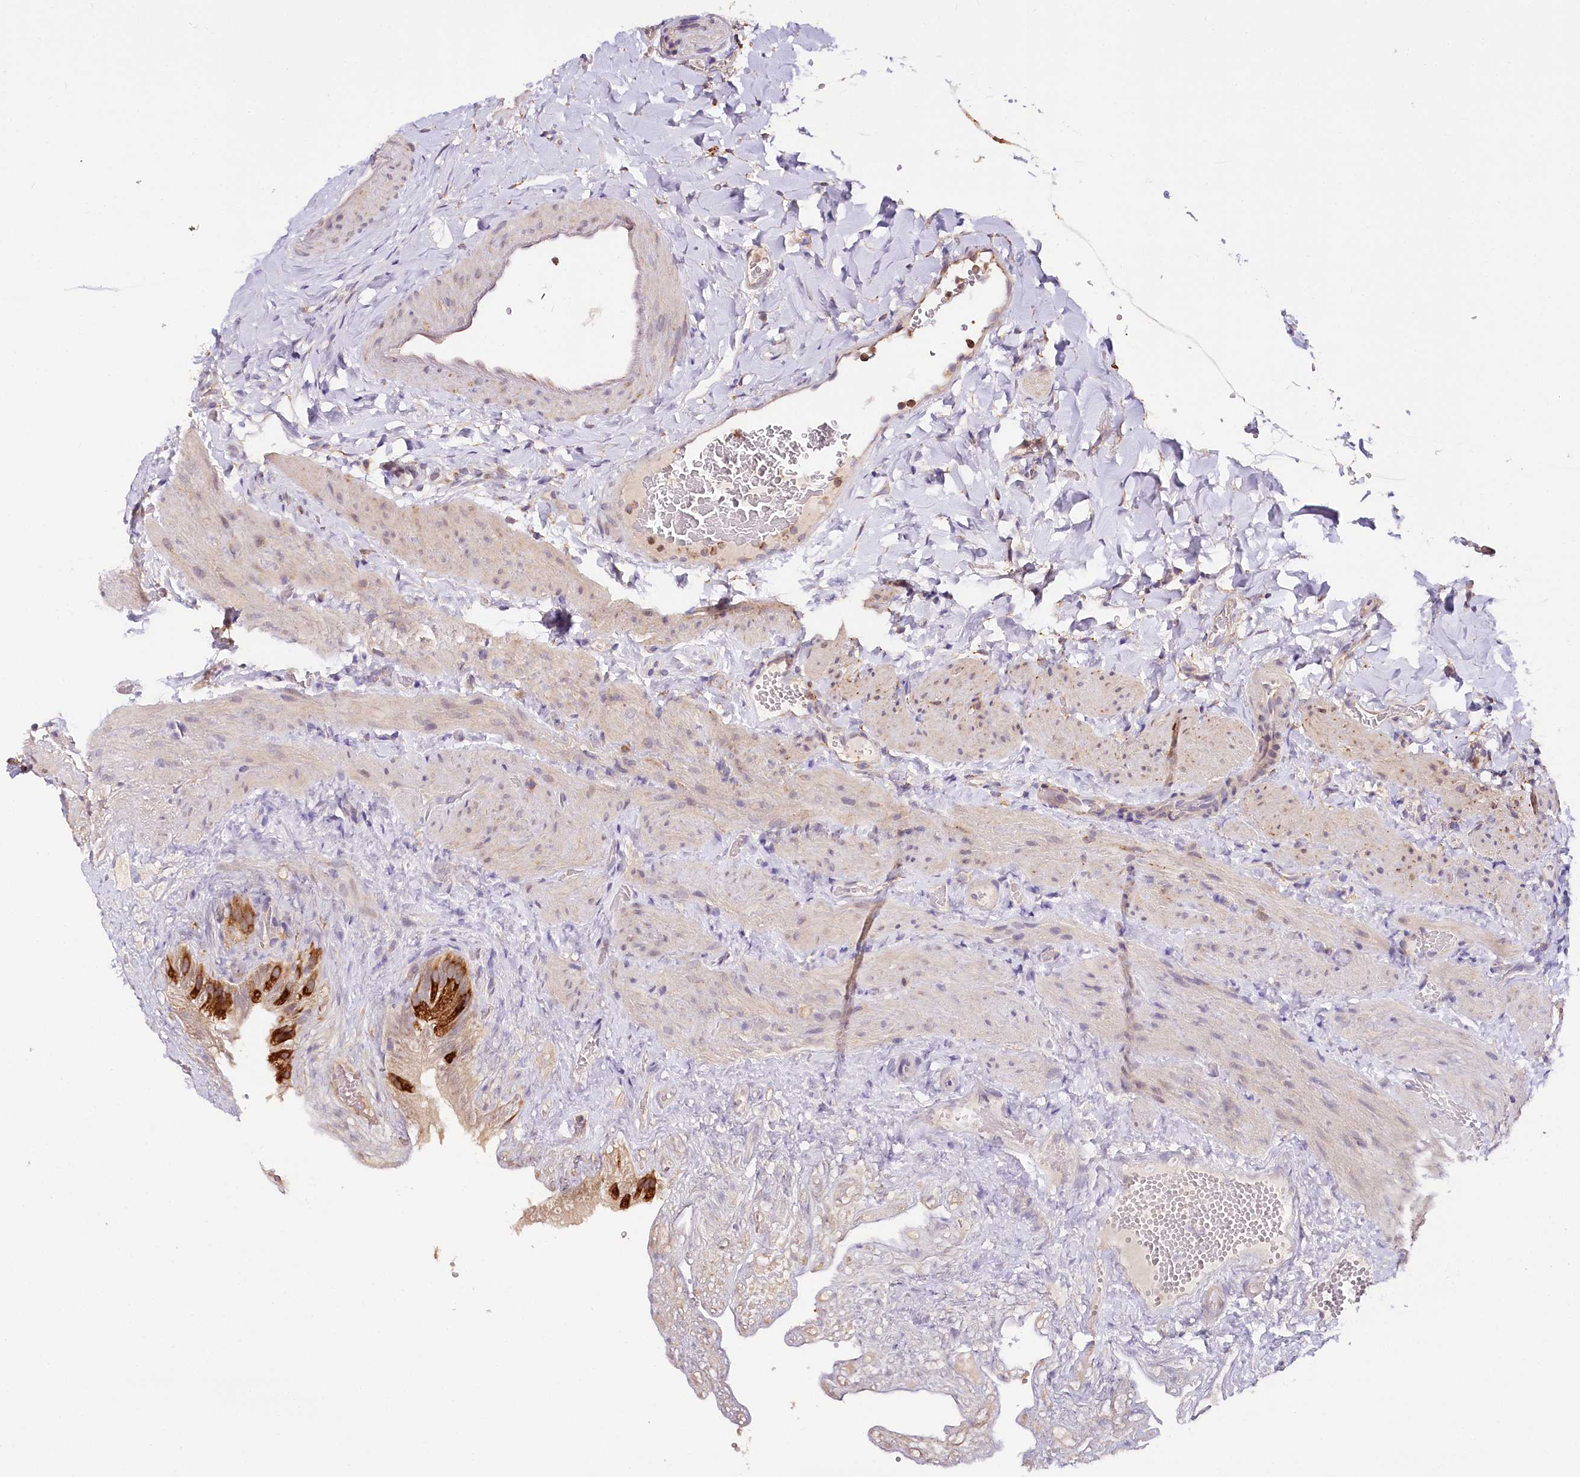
{"staining": {"intensity": "strong", "quantity": "25%-75%", "location": "cytoplasmic/membranous"}, "tissue": "gallbladder", "cell_type": "Glandular cells", "image_type": "normal", "snomed": [{"axis": "morphology", "description": "Normal tissue, NOS"}, {"axis": "topography", "description": "Gallbladder"}], "caption": "Gallbladder stained with IHC shows strong cytoplasmic/membranous expression in about 25%-75% of glandular cells. The staining was performed using DAB to visualize the protein expression in brown, while the nuclei were stained in blue with hematoxylin (Magnification: 20x).", "gene": "VEGFA", "patient": {"sex": "female", "age": 30}}